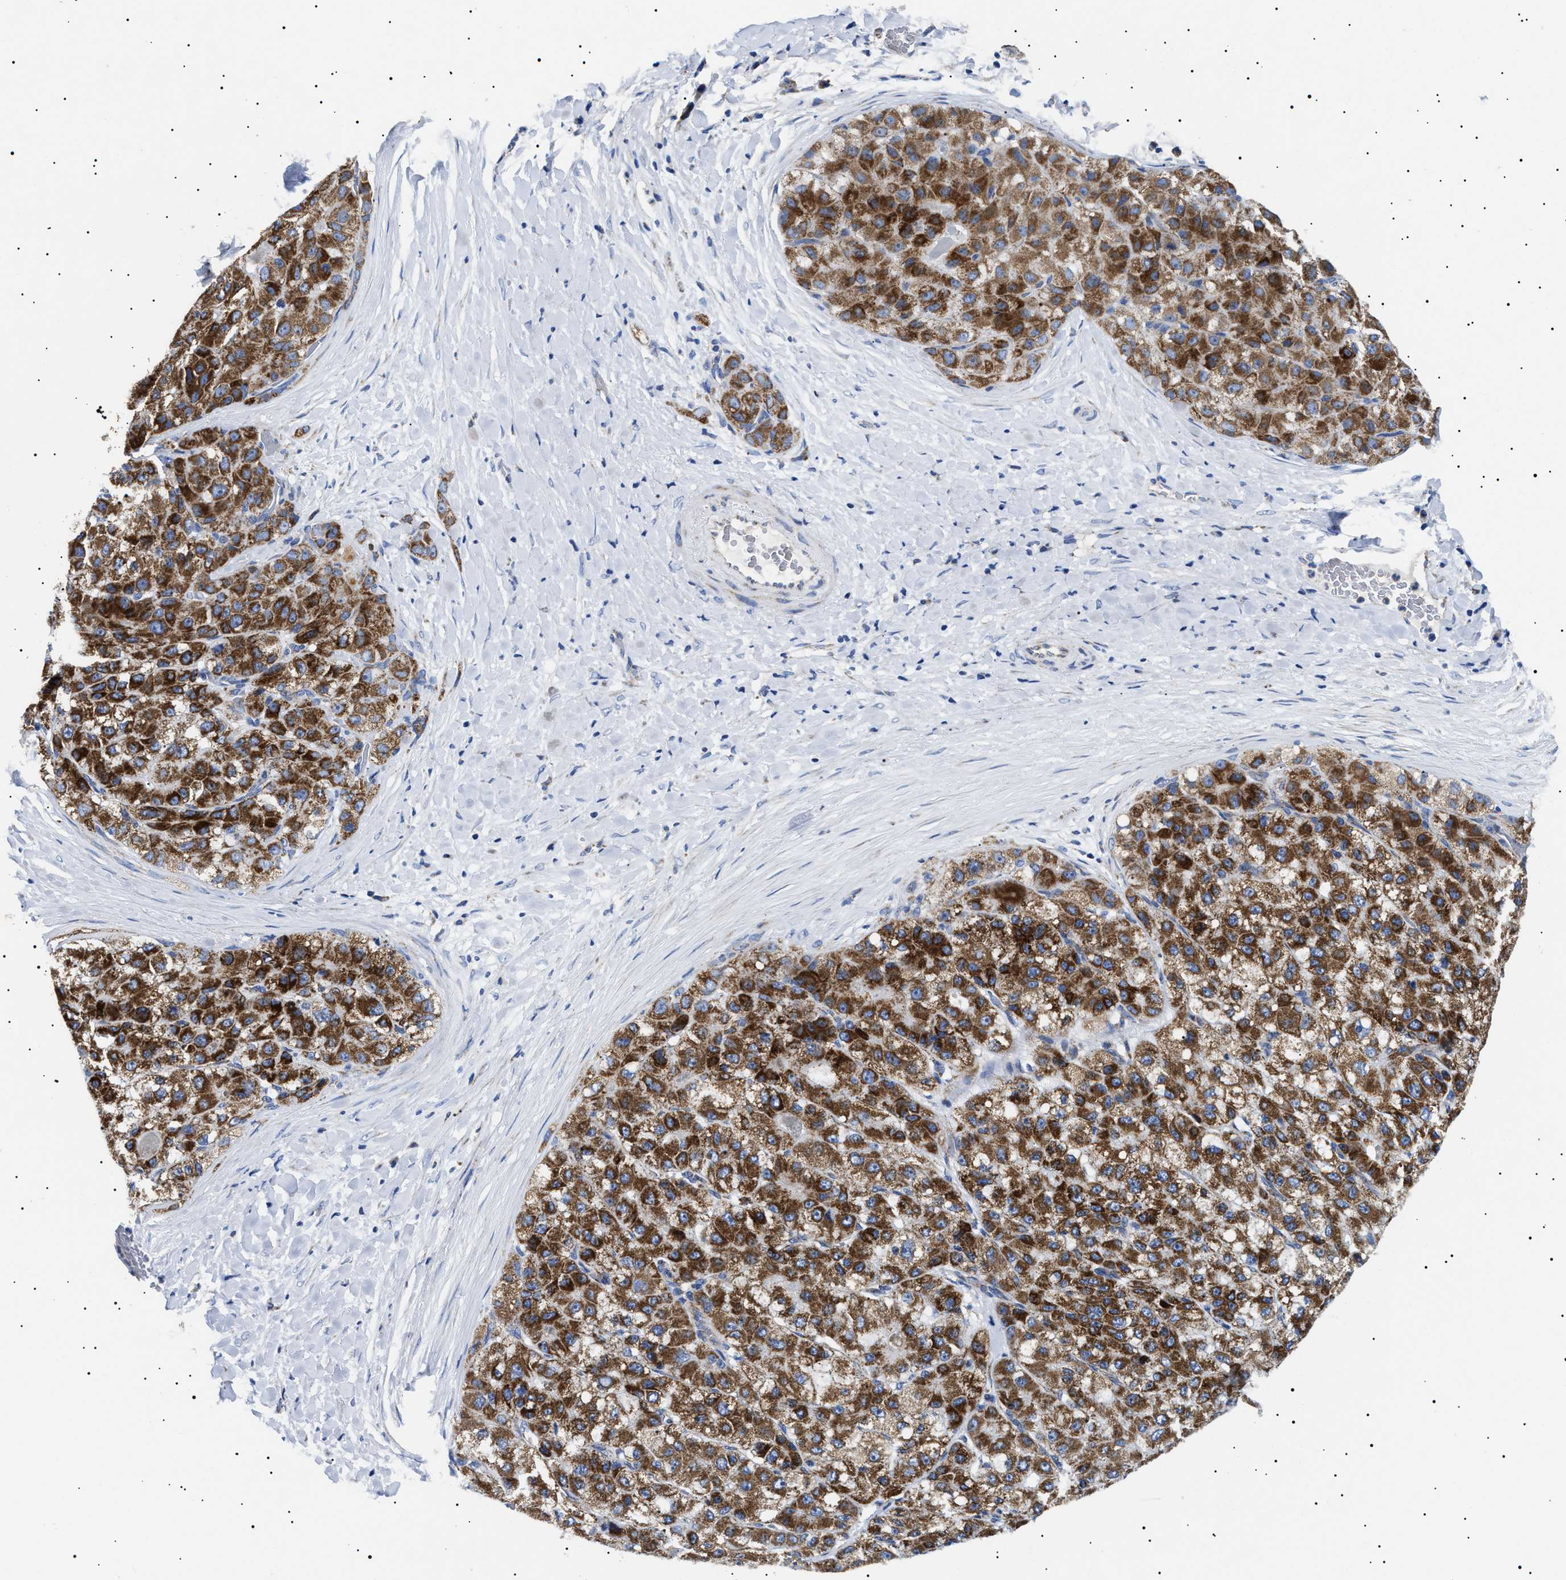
{"staining": {"intensity": "strong", "quantity": ">75%", "location": "cytoplasmic/membranous"}, "tissue": "liver cancer", "cell_type": "Tumor cells", "image_type": "cancer", "snomed": [{"axis": "morphology", "description": "Carcinoma, Hepatocellular, NOS"}, {"axis": "topography", "description": "Liver"}], "caption": "High-power microscopy captured an IHC photomicrograph of liver cancer, revealing strong cytoplasmic/membranous positivity in about >75% of tumor cells.", "gene": "CHRDL2", "patient": {"sex": "male", "age": 80}}